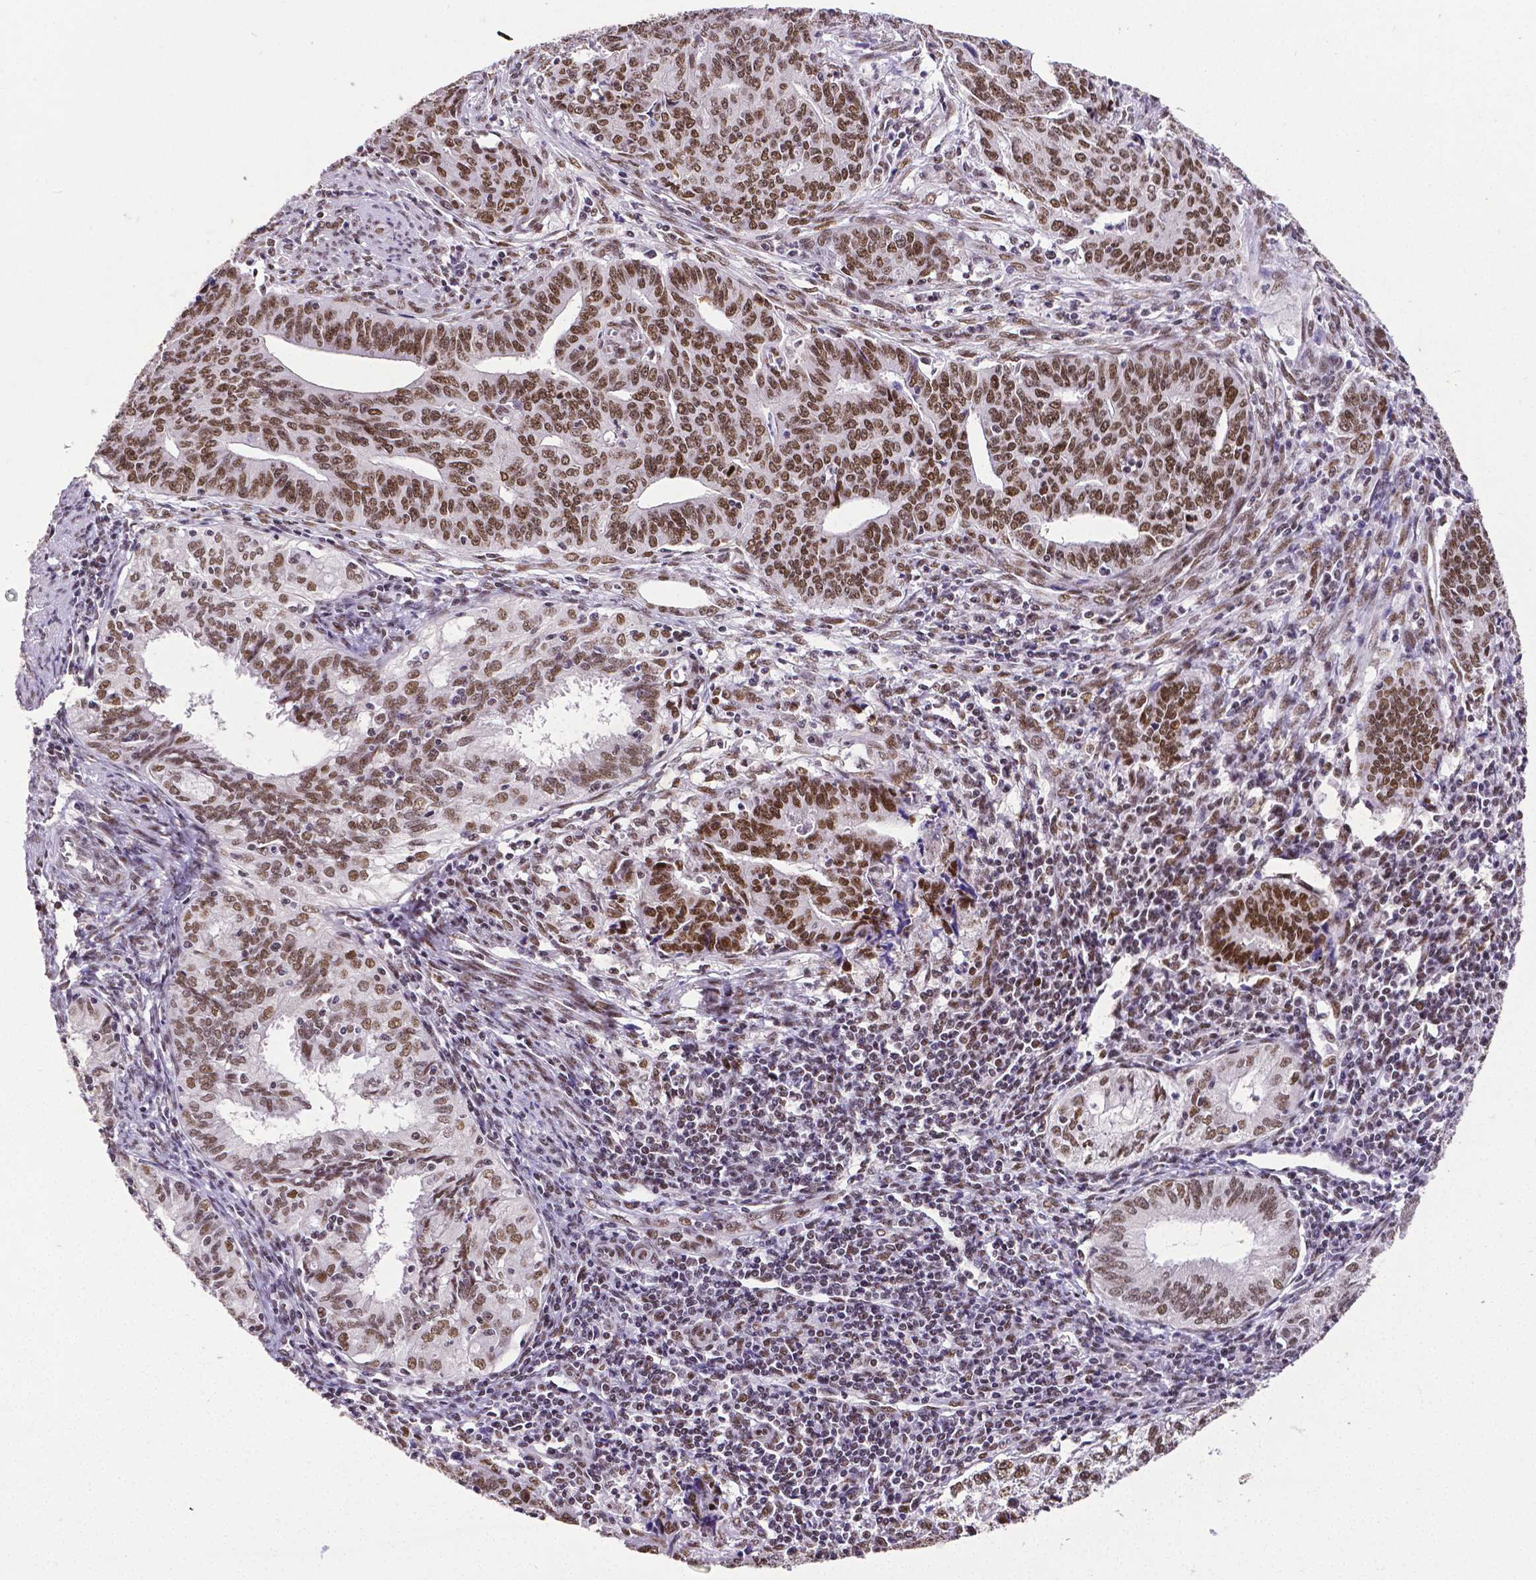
{"staining": {"intensity": "moderate", "quantity": ">75%", "location": "nuclear"}, "tissue": "endometrial cancer", "cell_type": "Tumor cells", "image_type": "cancer", "snomed": [{"axis": "morphology", "description": "Adenocarcinoma, NOS"}, {"axis": "topography", "description": "Endometrium"}], "caption": "This micrograph reveals immunohistochemistry (IHC) staining of endometrial cancer, with medium moderate nuclear staining in about >75% of tumor cells.", "gene": "REST", "patient": {"sex": "female", "age": 59}}